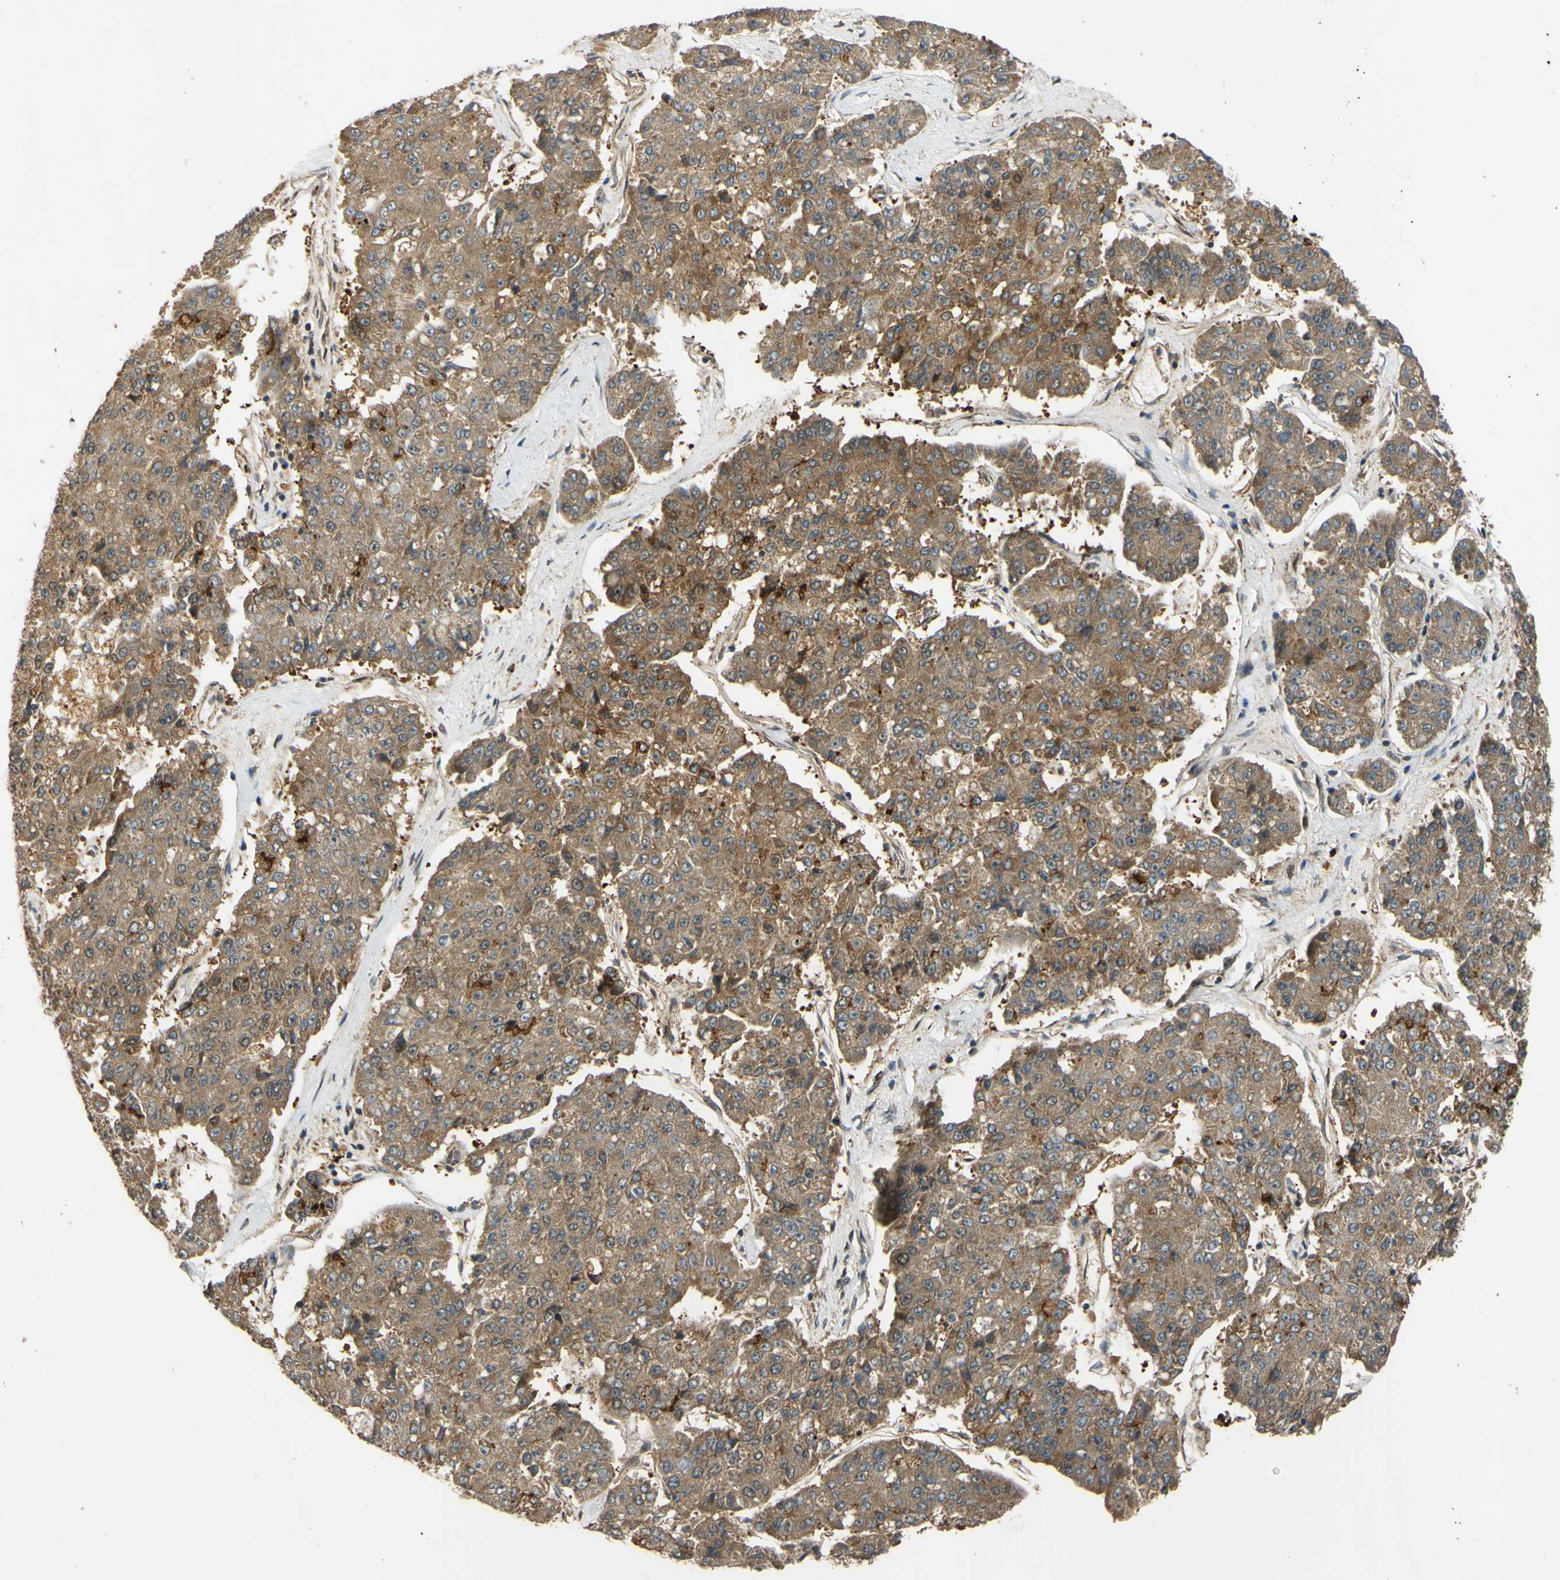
{"staining": {"intensity": "moderate", "quantity": ">75%", "location": "cytoplasmic/membranous"}, "tissue": "pancreatic cancer", "cell_type": "Tumor cells", "image_type": "cancer", "snomed": [{"axis": "morphology", "description": "Adenocarcinoma, NOS"}, {"axis": "topography", "description": "Pancreas"}], "caption": "DAB immunohistochemical staining of human pancreatic cancer (adenocarcinoma) reveals moderate cytoplasmic/membranous protein staining in approximately >75% of tumor cells.", "gene": "ABCC8", "patient": {"sex": "male", "age": 50}}